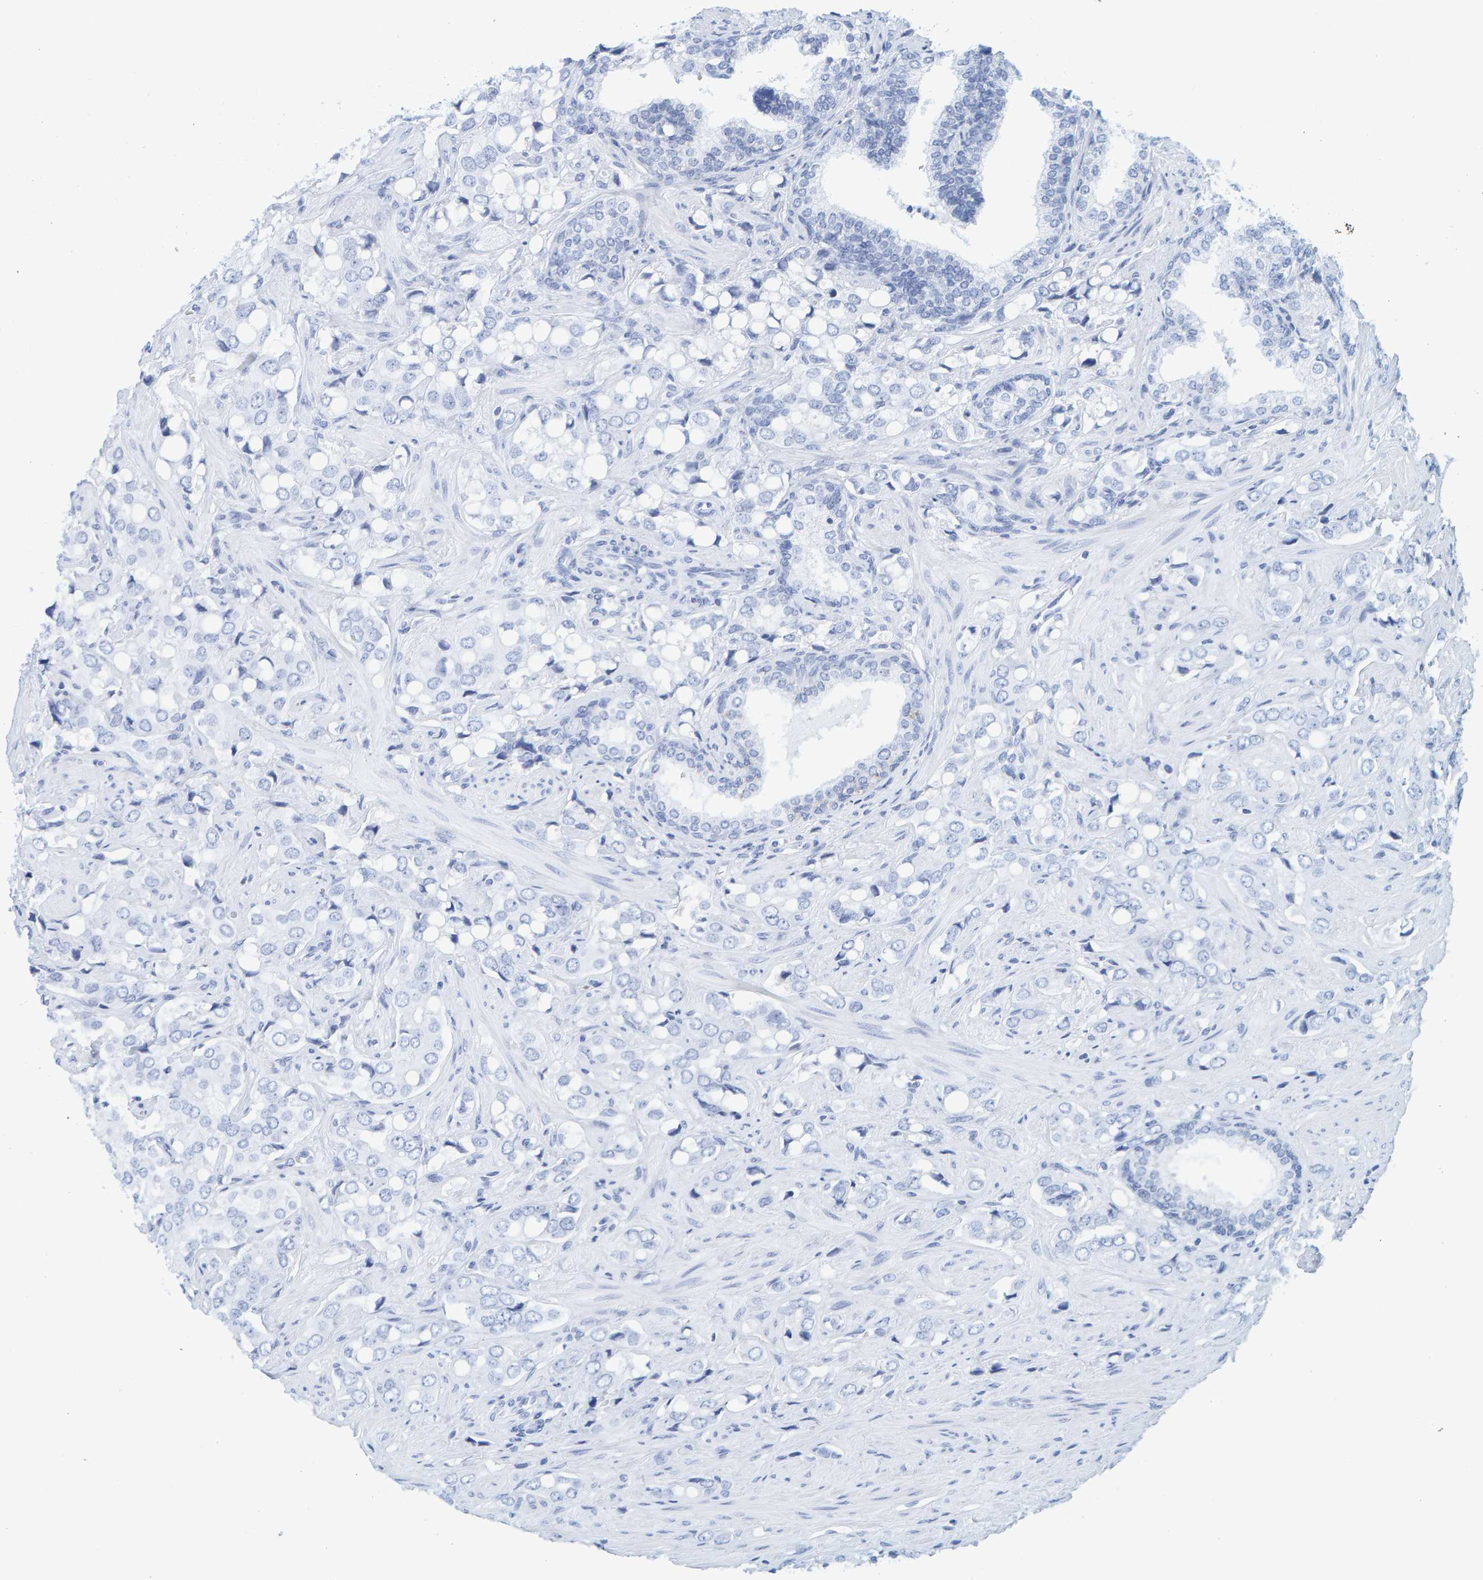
{"staining": {"intensity": "negative", "quantity": "none", "location": "none"}, "tissue": "prostate cancer", "cell_type": "Tumor cells", "image_type": "cancer", "snomed": [{"axis": "morphology", "description": "Adenocarcinoma, High grade"}, {"axis": "topography", "description": "Prostate"}], "caption": "The IHC image has no significant staining in tumor cells of prostate high-grade adenocarcinoma tissue. (DAB immunohistochemistry (IHC) with hematoxylin counter stain).", "gene": "SFTPC", "patient": {"sex": "male", "age": 52}}